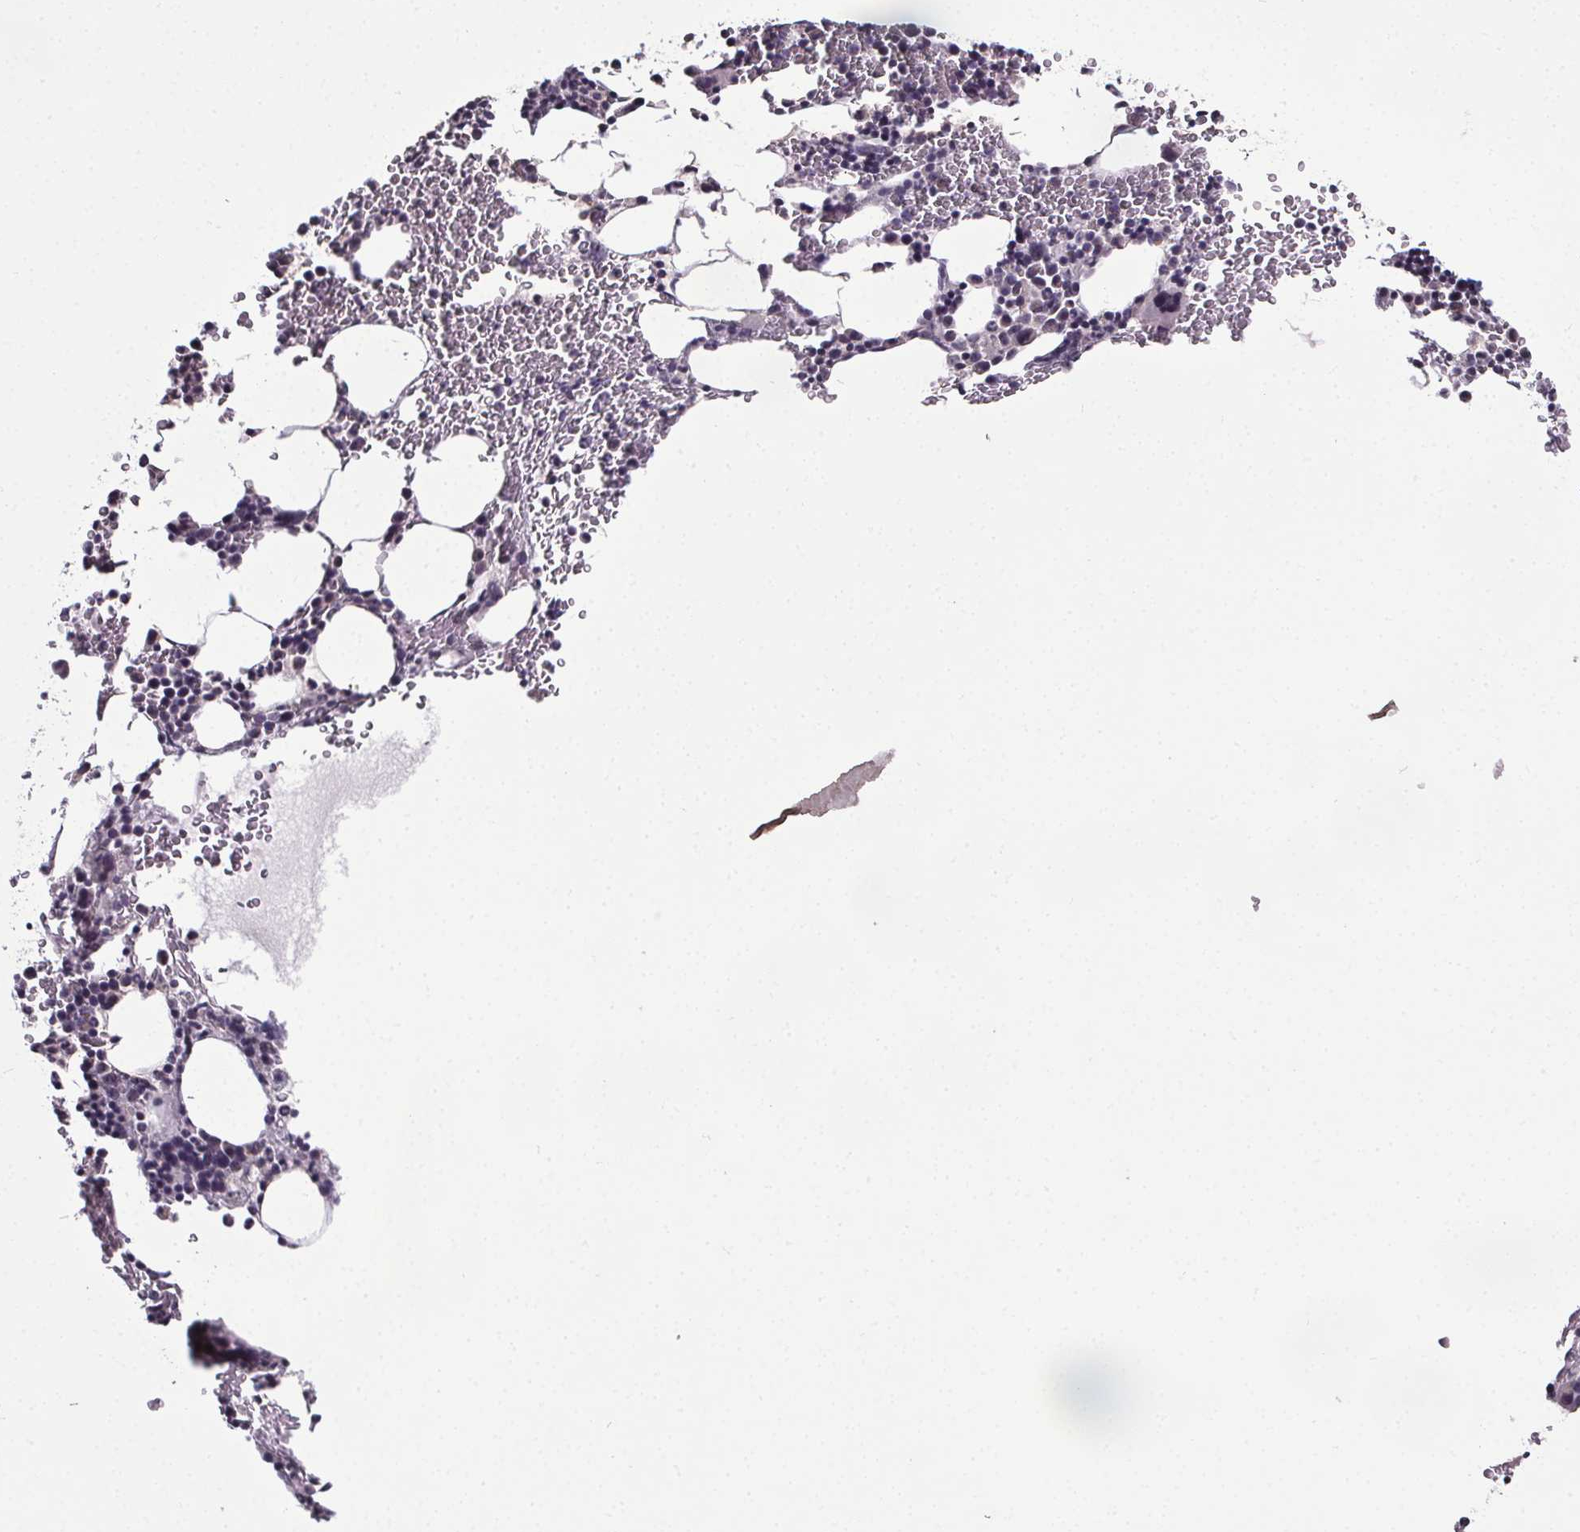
{"staining": {"intensity": "negative", "quantity": "none", "location": "none"}, "tissue": "bone marrow", "cell_type": "Hematopoietic cells", "image_type": "normal", "snomed": [{"axis": "morphology", "description": "Normal tissue, NOS"}, {"axis": "topography", "description": "Bone marrow"}], "caption": "Histopathology image shows no protein staining in hematopoietic cells of unremarkable bone marrow.", "gene": "NKX6", "patient": {"sex": "male", "age": 82}}